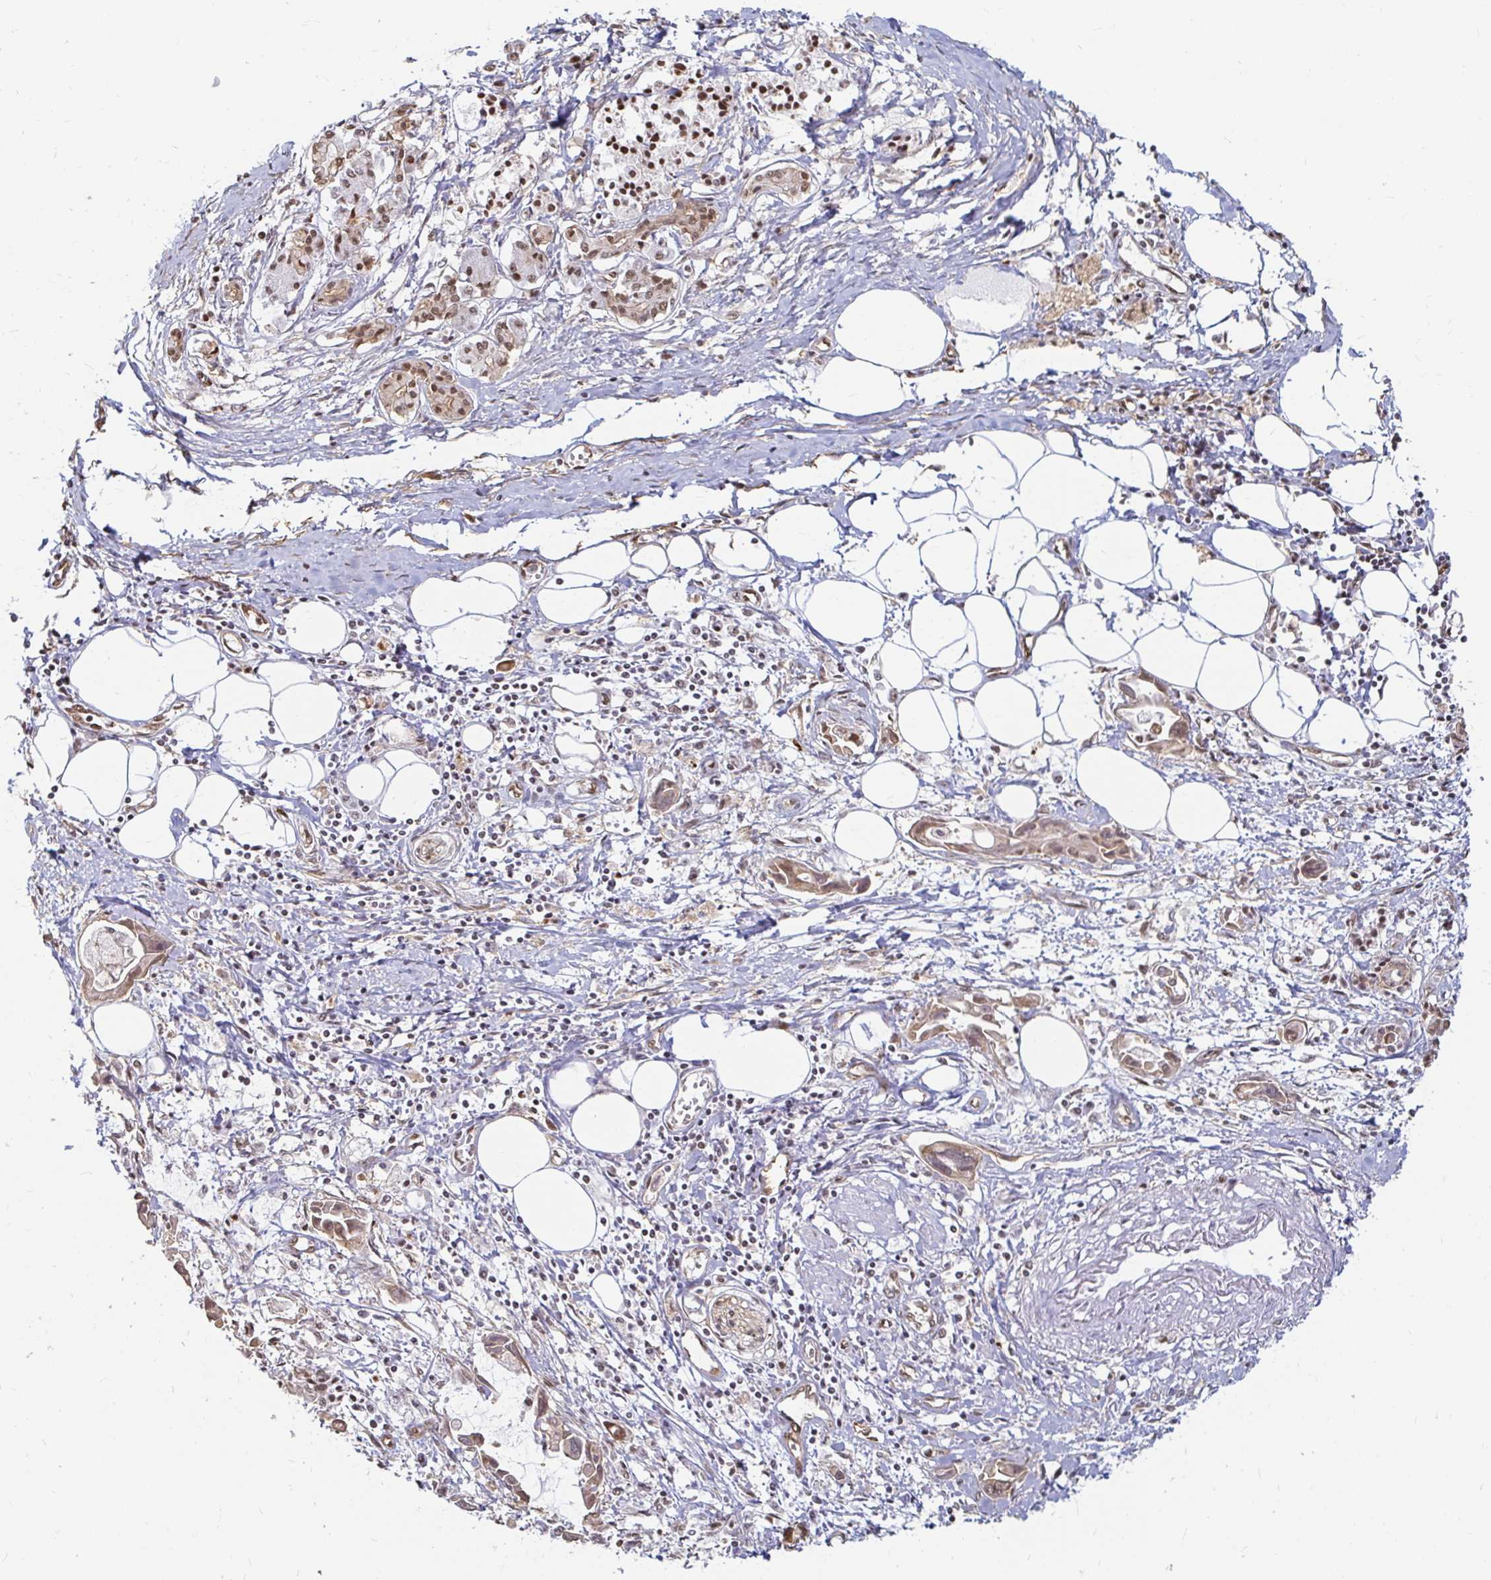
{"staining": {"intensity": "moderate", "quantity": ">75%", "location": "nuclear"}, "tissue": "pancreatic cancer", "cell_type": "Tumor cells", "image_type": "cancer", "snomed": [{"axis": "morphology", "description": "Adenocarcinoma, NOS"}, {"axis": "topography", "description": "Pancreas"}], "caption": "About >75% of tumor cells in pancreatic cancer (adenocarcinoma) exhibit moderate nuclear protein positivity as visualized by brown immunohistochemical staining.", "gene": "HNRNPU", "patient": {"sex": "male", "age": 84}}